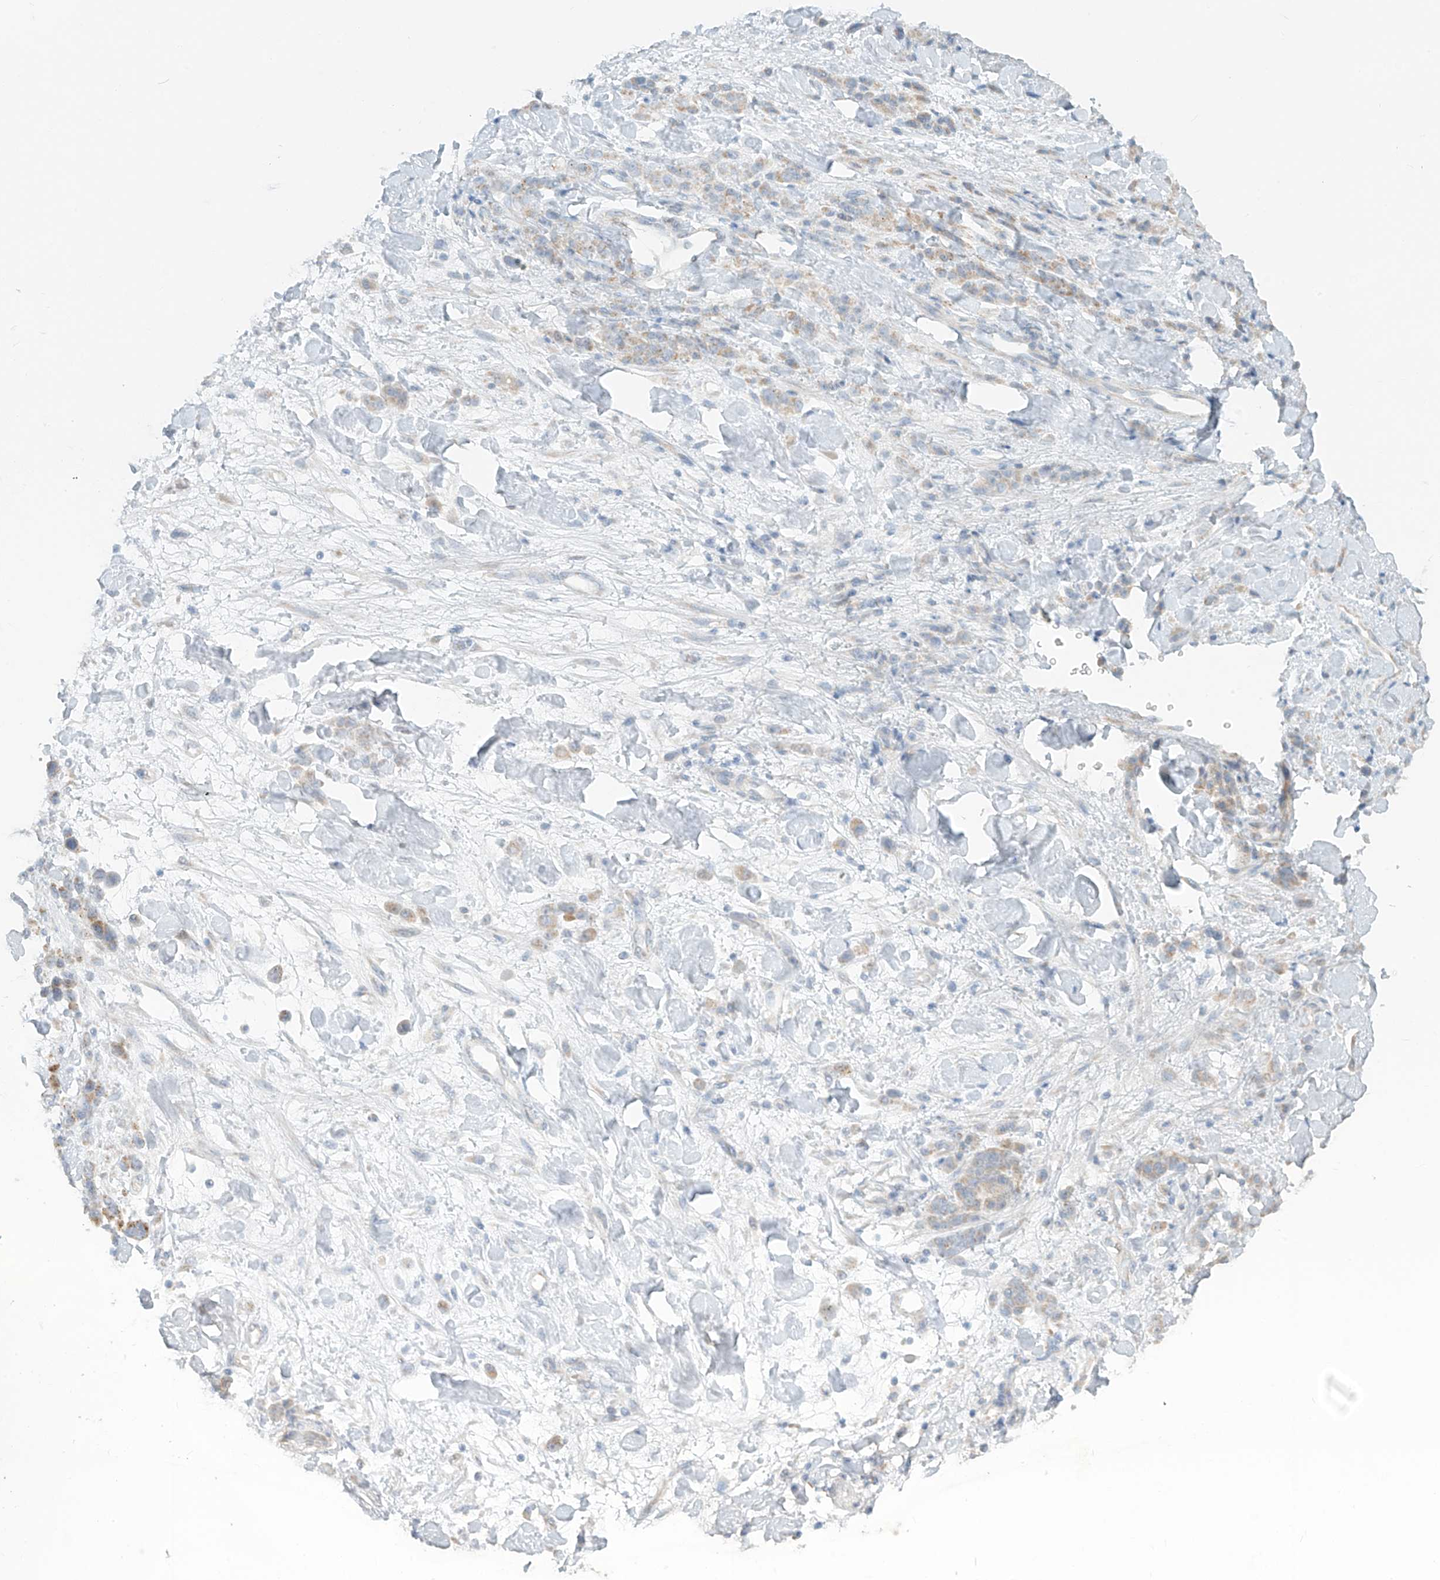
{"staining": {"intensity": "negative", "quantity": "none", "location": "none"}, "tissue": "stomach cancer", "cell_type": "Tumor cells", "image_type": "cancer", "snomed": [{"axis": "morphology", "description": "Normal tissue, NOS"}, {"axis": "morphology", "description": "Adenocarcinoma, NOS"}, {"axis": "topography", "description": "Stomach"}], "caption": "This is an immunohistochemistry (IHC) photomicrograph of human stomach adenocarcinoma. There is no expression in tumor cells.", "gene": "UST", "patient": {"sex": "male", "age": 82}}